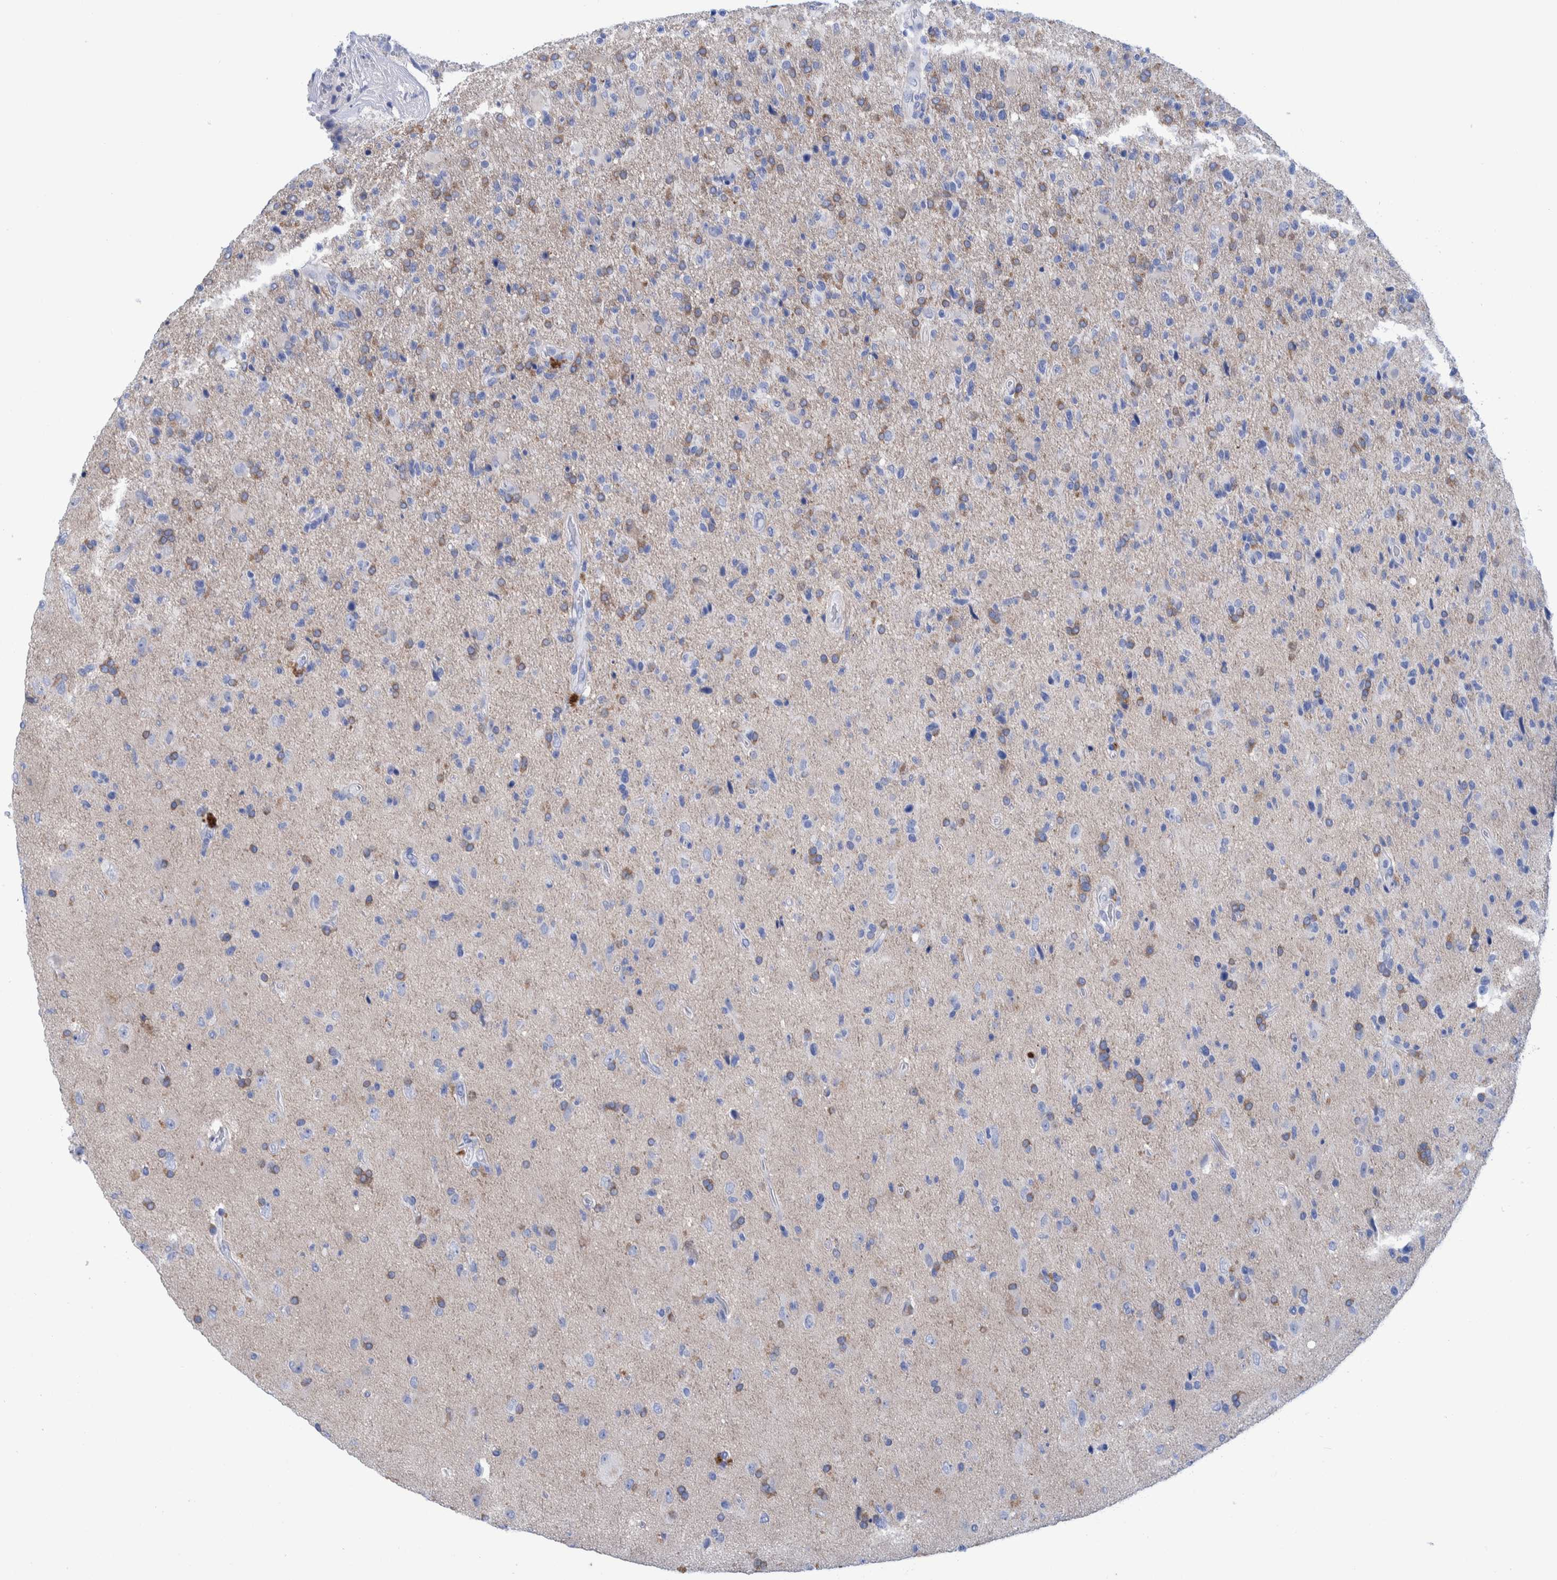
{"staining": {"intensity": "moderate", "quantity": "<25%", "location": "cytoplasmic/membranous"}, "tissue": "glioma", "cell_type": "Tumor cells", "image_type": "cancer", "snomed": [{"axis": "morphology", "description": "Glioma, malignant, High grade"}, {"axis": "topography", "description": "Brain"}], "caption": "A photomicrograph of human malignant high-grade glioma stained for a protein reveals moderate cytoplasmic/membranous brown staining in tumor cells.", "gene": "PERP", "patient": {"sex": "male", "age": 72}}